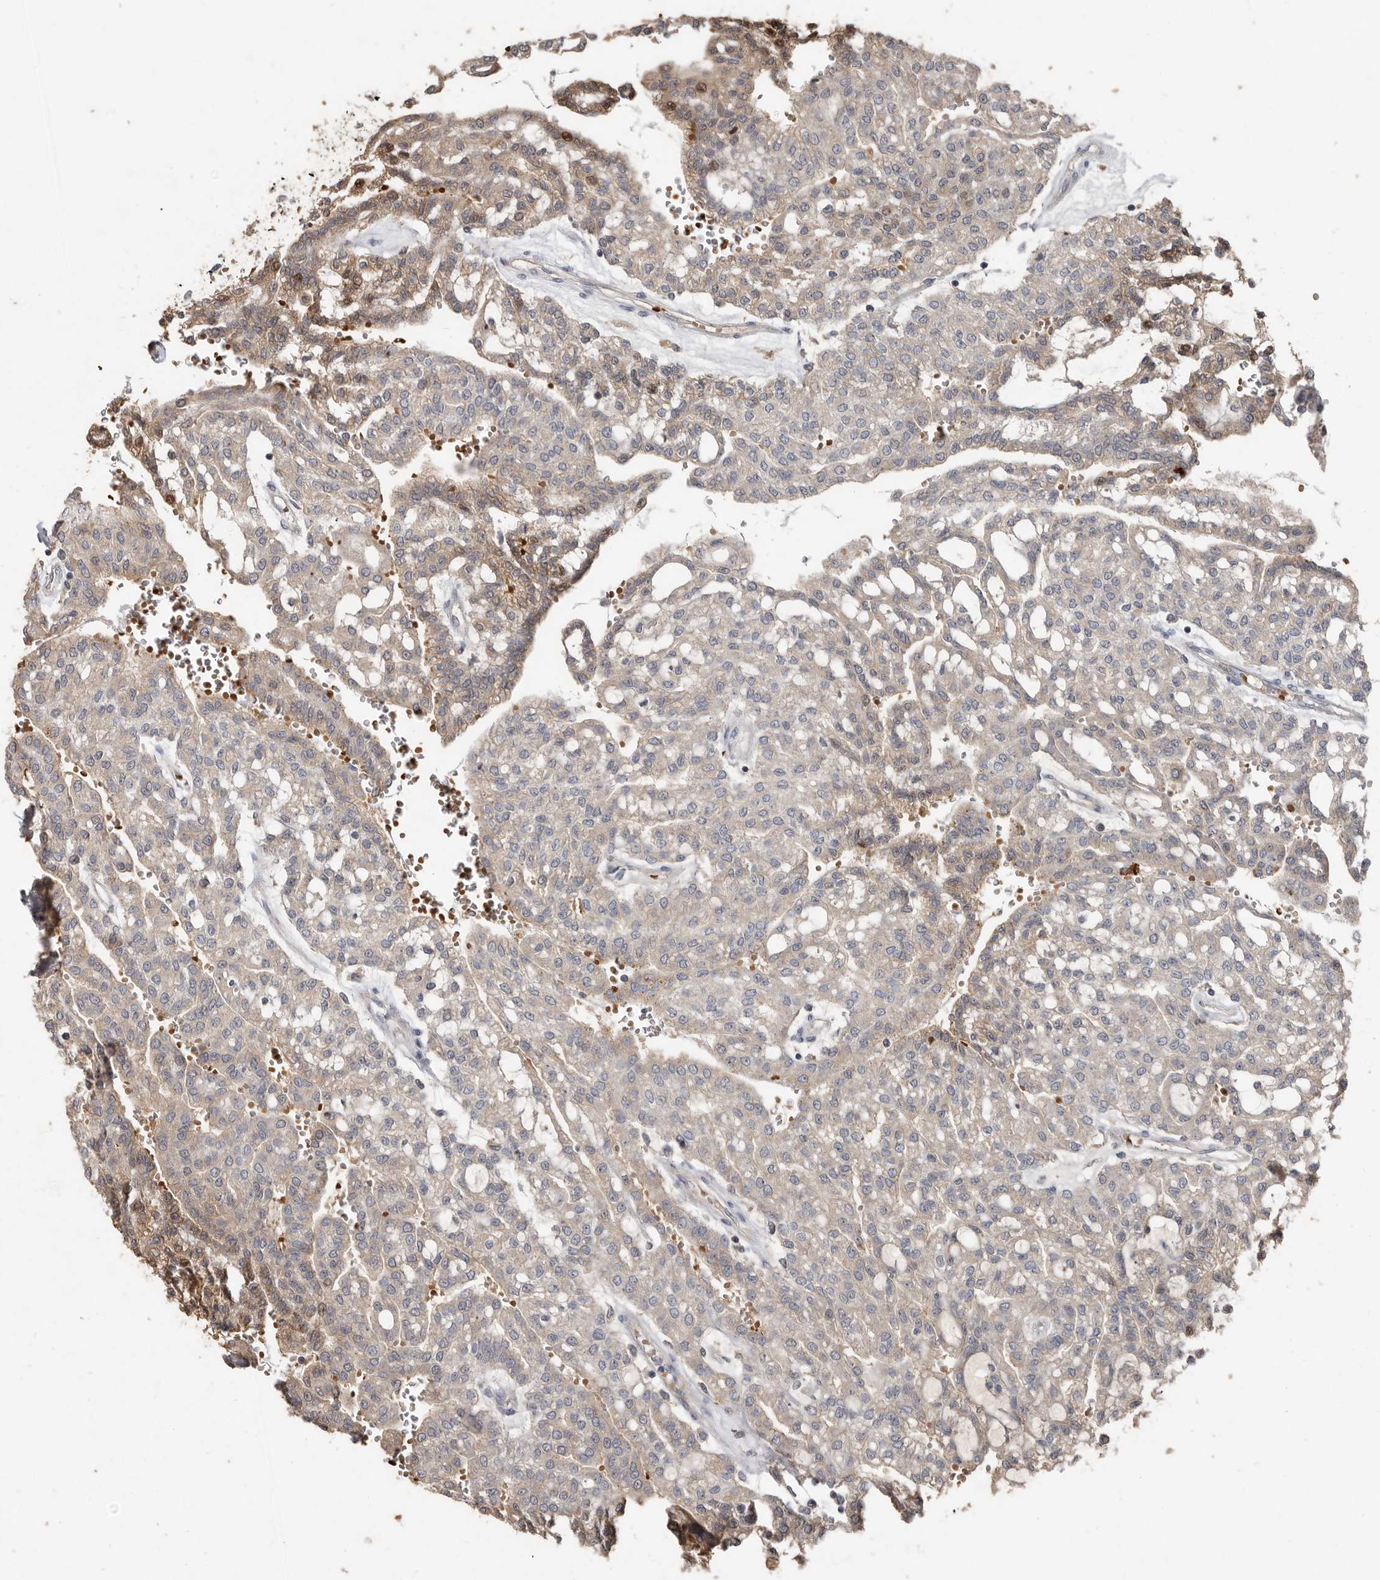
{"staining": {"intensity": "moderate", "quantity": "<25%", "location": "cytoplasmic/membranous,nuclear"}, "tissue": "renal cancer", "cell_type": "Tumor cells", "image_type": "cancer", "snomed": [{"axis": "morphology", "description": "Adenocarcinoma, NOS"}, {"axis": "topography", "description": "Kidney"}], "caption": "Renal cancer stained with a brown dye demonstrates moderate cytoplasmic/membranous and nuclear positive staining in about <25% of tumor cells.", "gene": "KIF26B", "patient": {"sex": "male", "age": 63}}